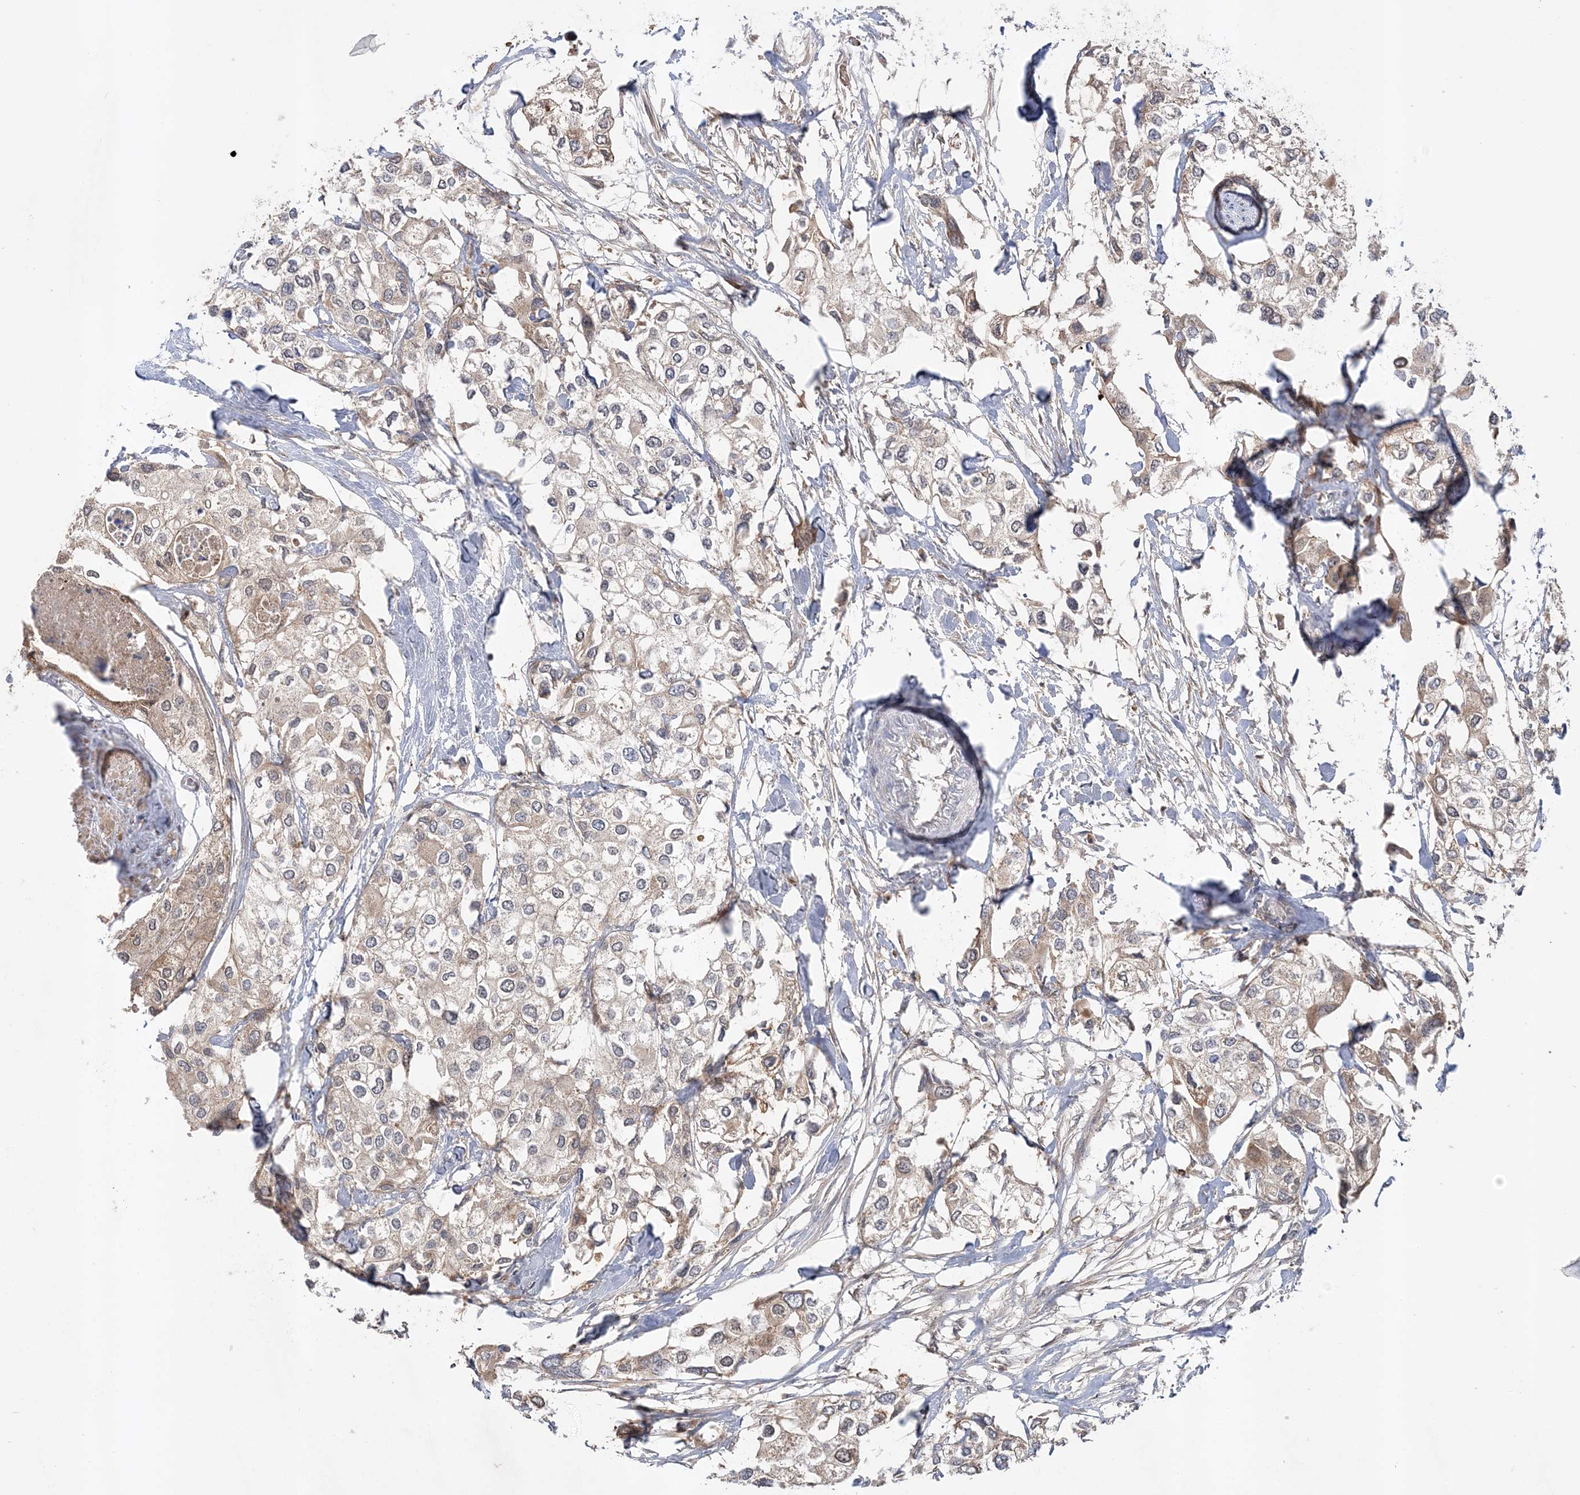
{"staining": {"intensity": "weak", "quantity": ">75%", "location": "cytoplasmic/membranous"}, "tissue": "urothelial cancer", "cell_type": "Tumor cells", "image_type": "cancer", "snomed": [{"axis": "morphology", "description": "Urothelial carcinoma, High grade"}, {"axis": "topography", "description": "Urinary bladder"}], "caption": "Urothelial carcinoma (high-grade) stained with immunohistochemistry exhibits weak cytoplasmic/membranous expression in approximately >75% of tumor cells.", "gene": "MMADHC", "patient": {"sex": "male", "age": 64}}